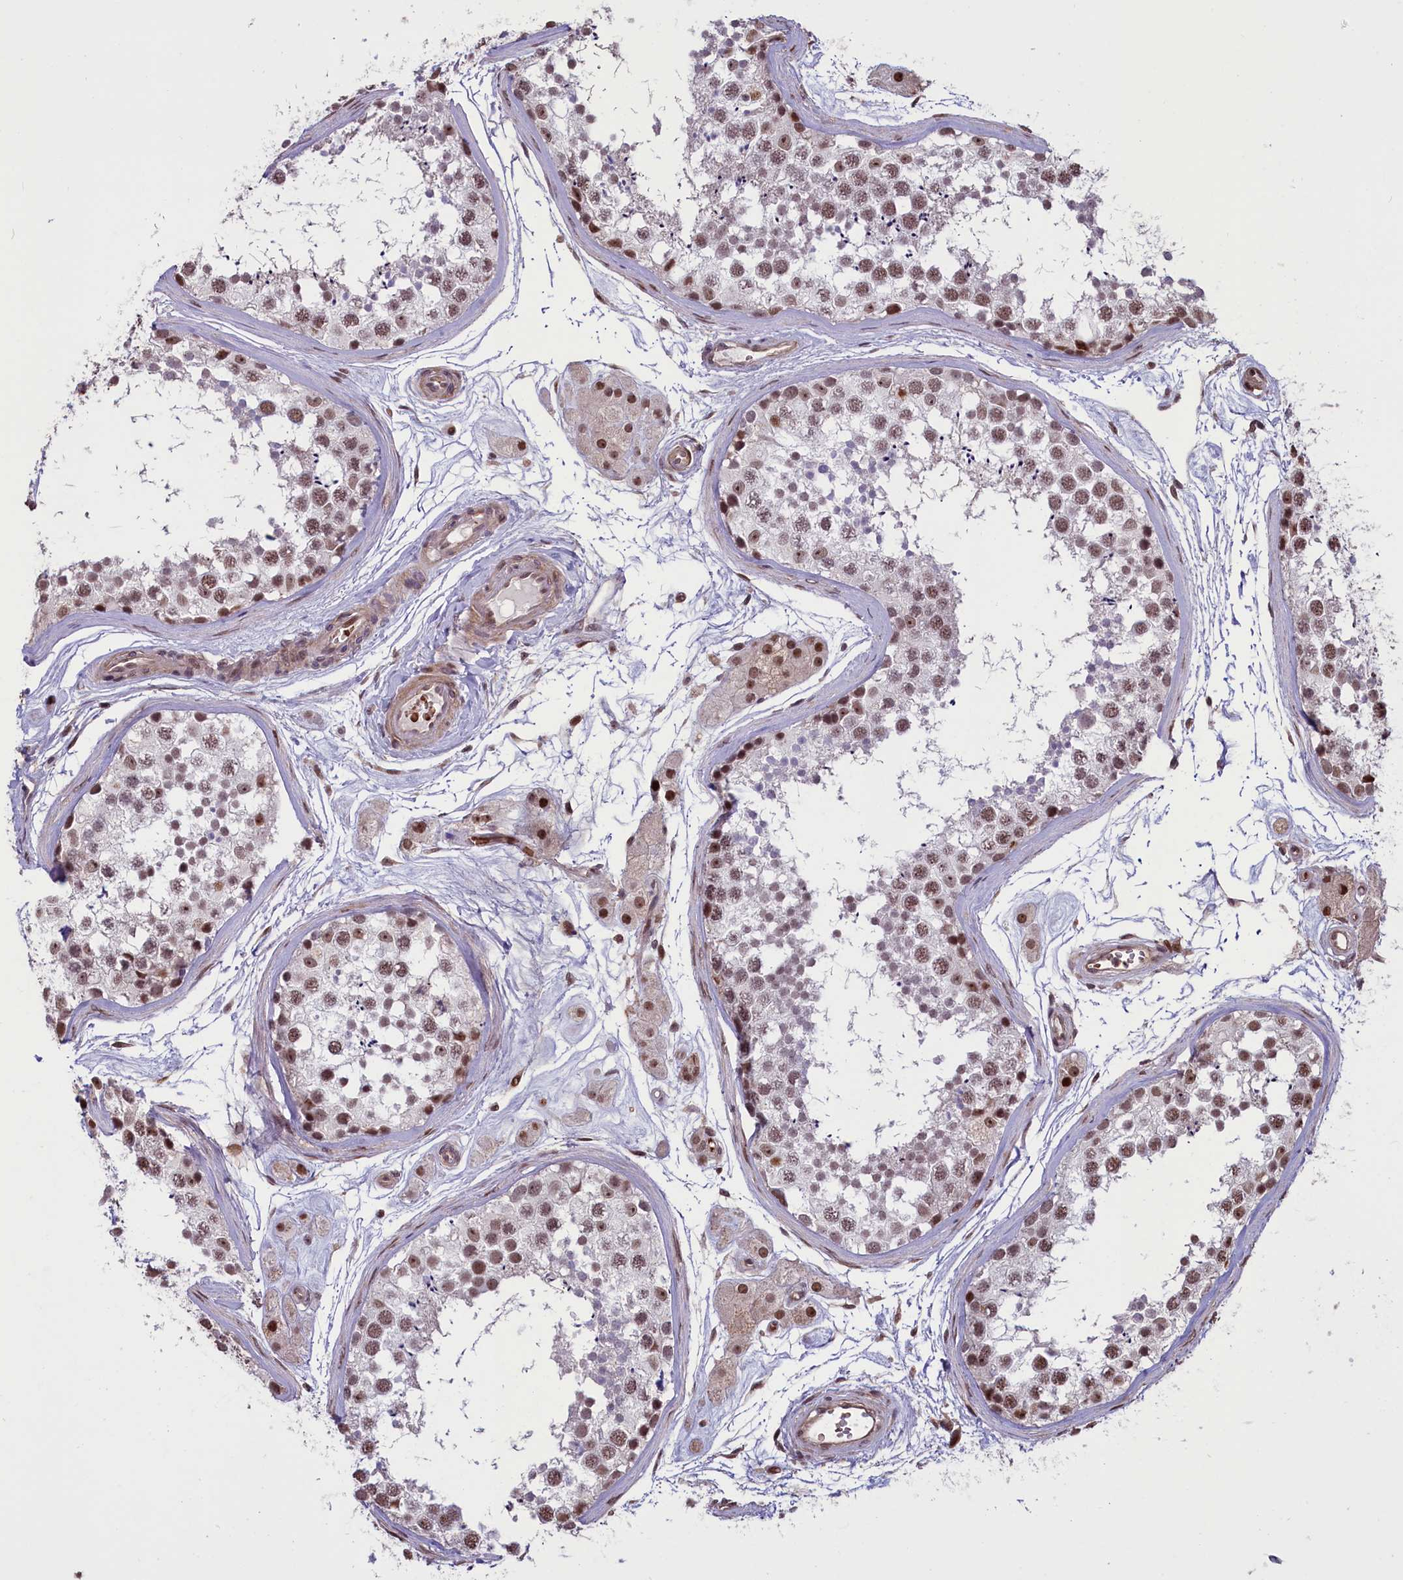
{"staining": {"intensity": "moderate", "quantity": ">75%", "location": "nuclear"}, "tissue": "testis", "cell_type": "Cells in seminiferous ducts", "image_type": "normal", "snomed": [{"axis": "morphology", "description": "Normal tissue, NOS"}, {"axis": "topography", "description": "Testis"}], "caption": "Protein expression analysis of unremarkable testis reveals moderate nuclear staining in approximately >75% of cells in seminiferous ducts. The protein is shown in brown color, while the nuclei are stained blue.", "gene": "SHFL", "patient": {"sex": "male", "age": 56}}